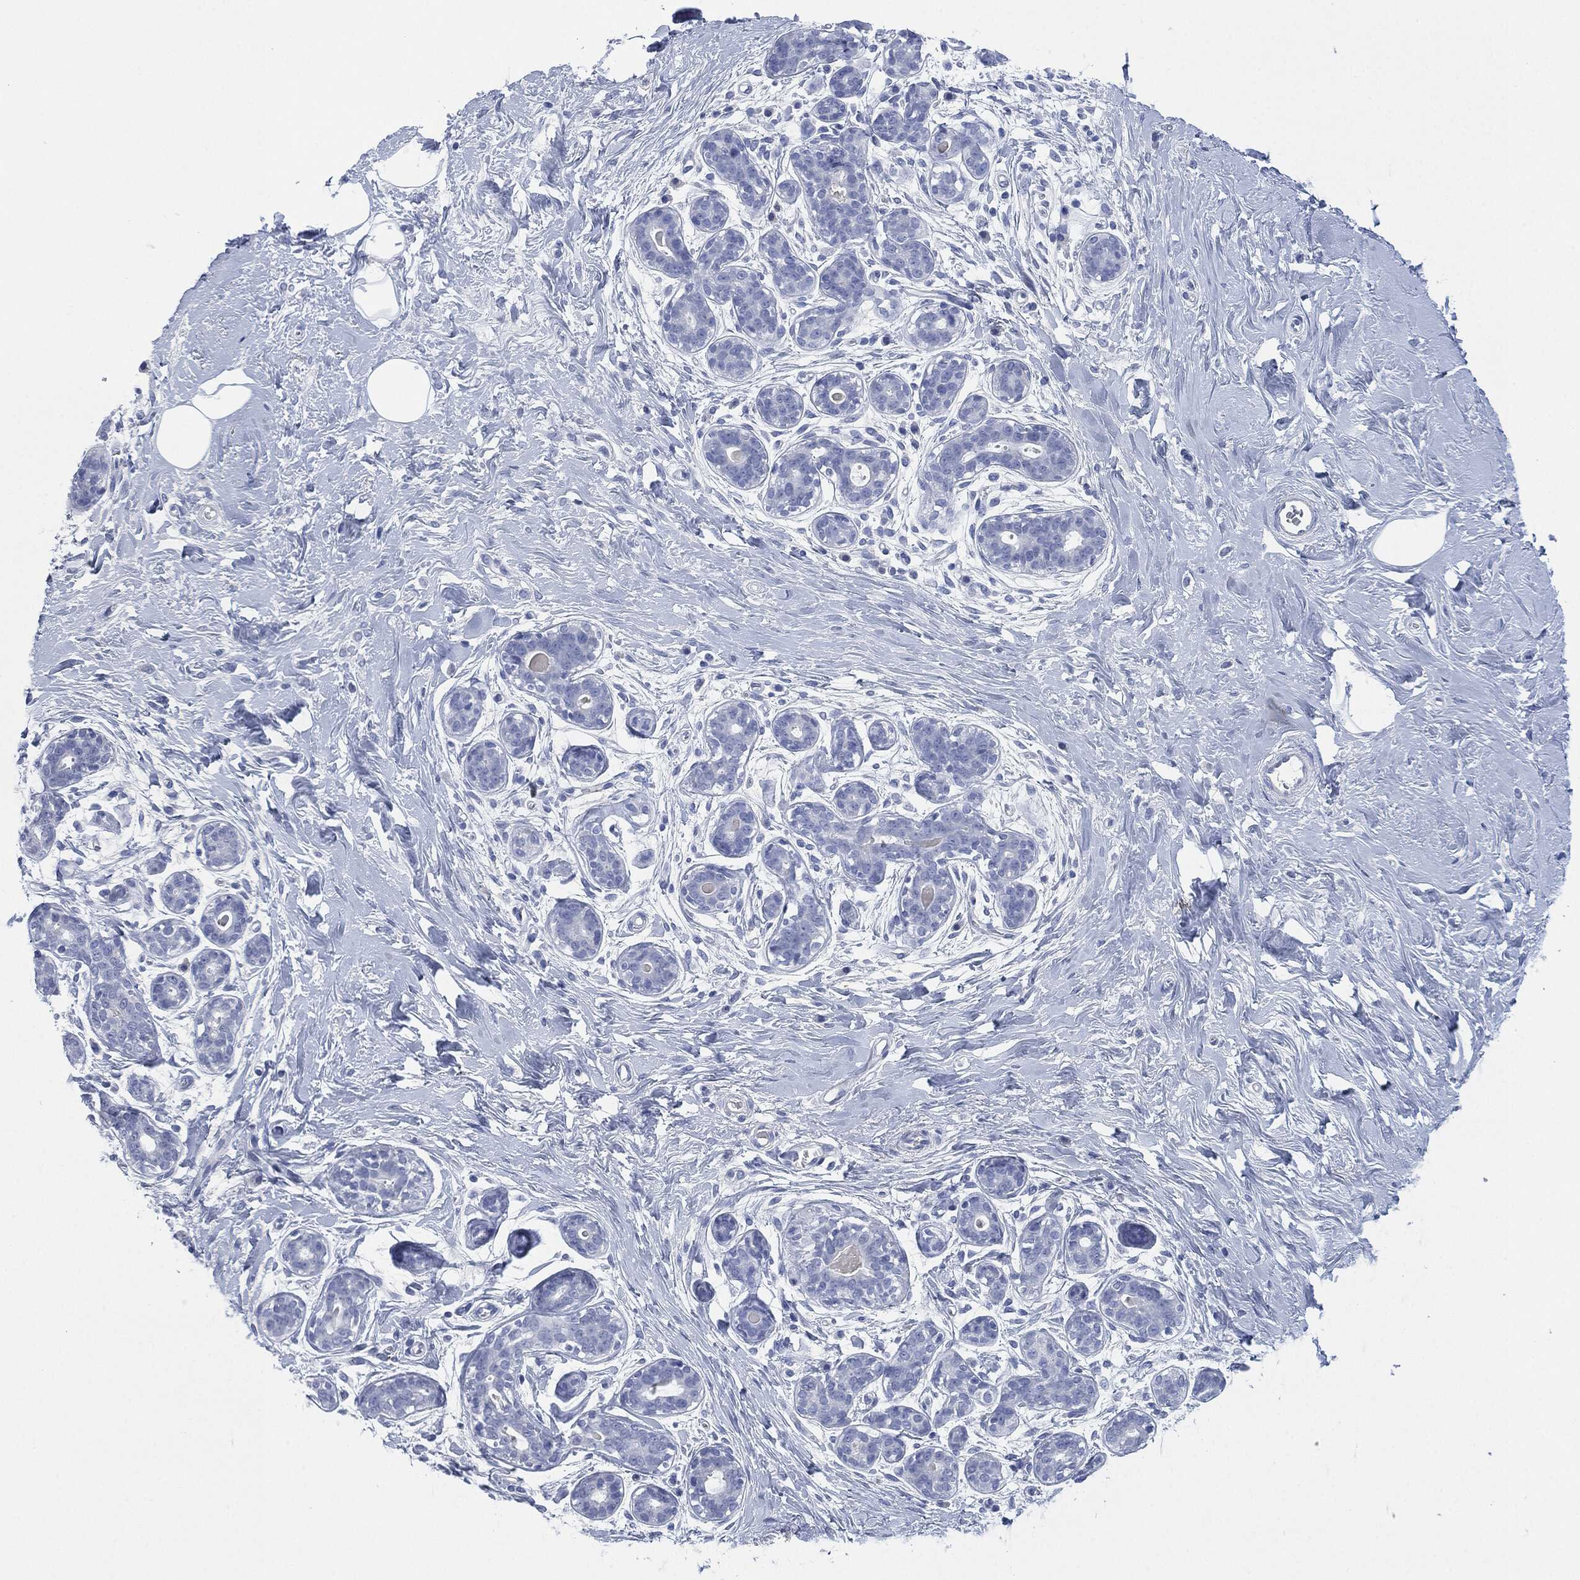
{"staining": {"intensity": "negative", "quantity": "none", "location": "none"}, "tissue": "breast", "cell_type": "Adipocytes", "image_type": "normal", "snomed": [{"axis": "morphology", "description": "Normal tissue, NOS"}, {"axis": "topography", "description": "Breast"}], "caption": "DAB (3,3'-diaminobenzidine) immunohistochemical staining of normal breast shows no significant staining in adipocytes. Brightfield microscopy of immunohistochemistry stained with DAB (3,3'-diaminobenzidine) (brown) and hematoxylin (blue), captured at high magnification.", "gene": "CEACAM8", "patient": {"sex": "female", "age": 43}}